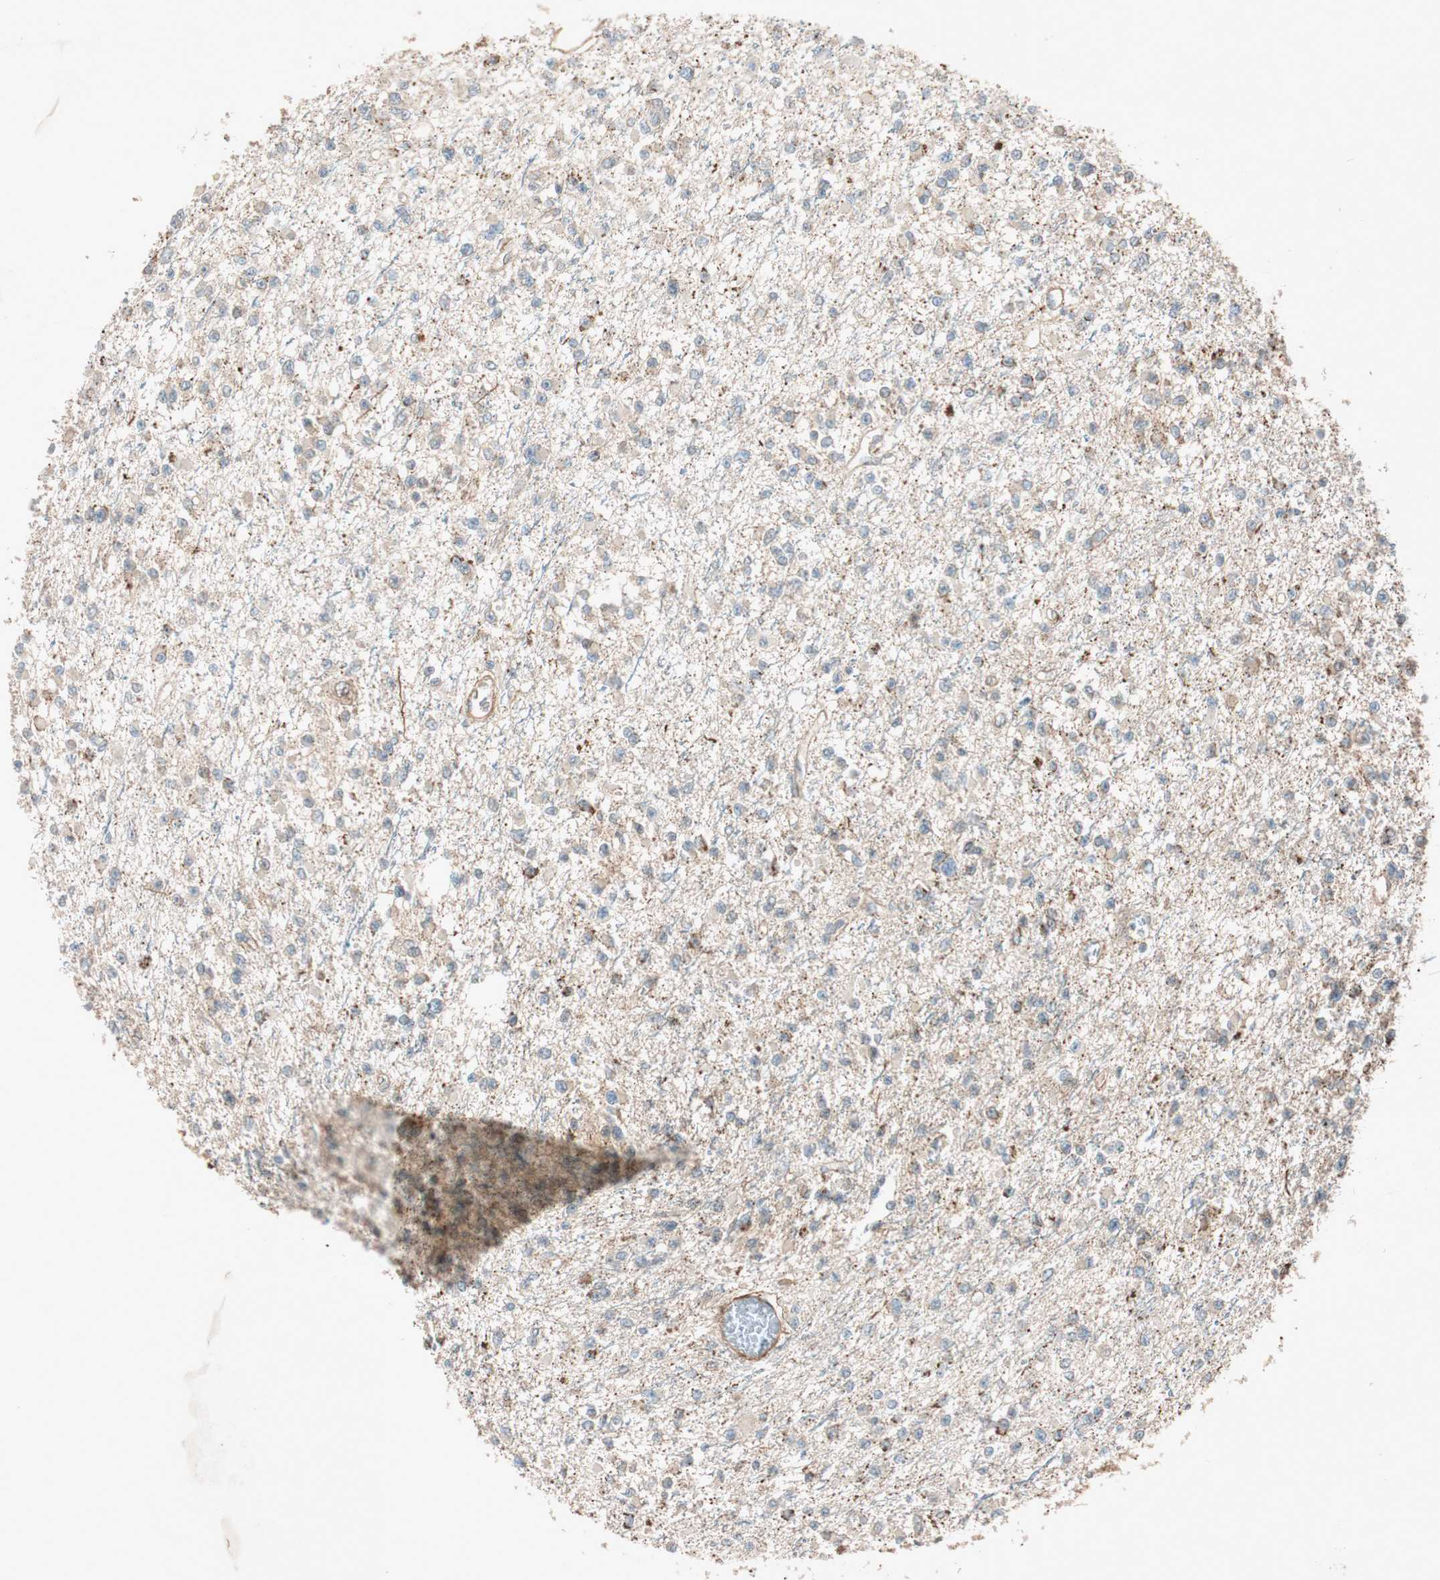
{"staining": {"intensity": "moderate", "quantity": "<25%", "location": "cytoplasmic/membranous"}, "tissue": "glioma", "cell_type": "Tumor cells", "image_type": "cancer", "snomed": [{"axis": "morphology", "description": "Glioma, malignant, Low grade"}, {"axis": "topography", "description": "Brain"}], "caption": "Low-grade glioma (malignant) tissue displays moderate cytoplasmic/membranous staining in approximately <25% of tumor cells, visualized by immunohistochemistry.", "gene": "EPHA6", "patient": {"sex": "female", "age": 22}}